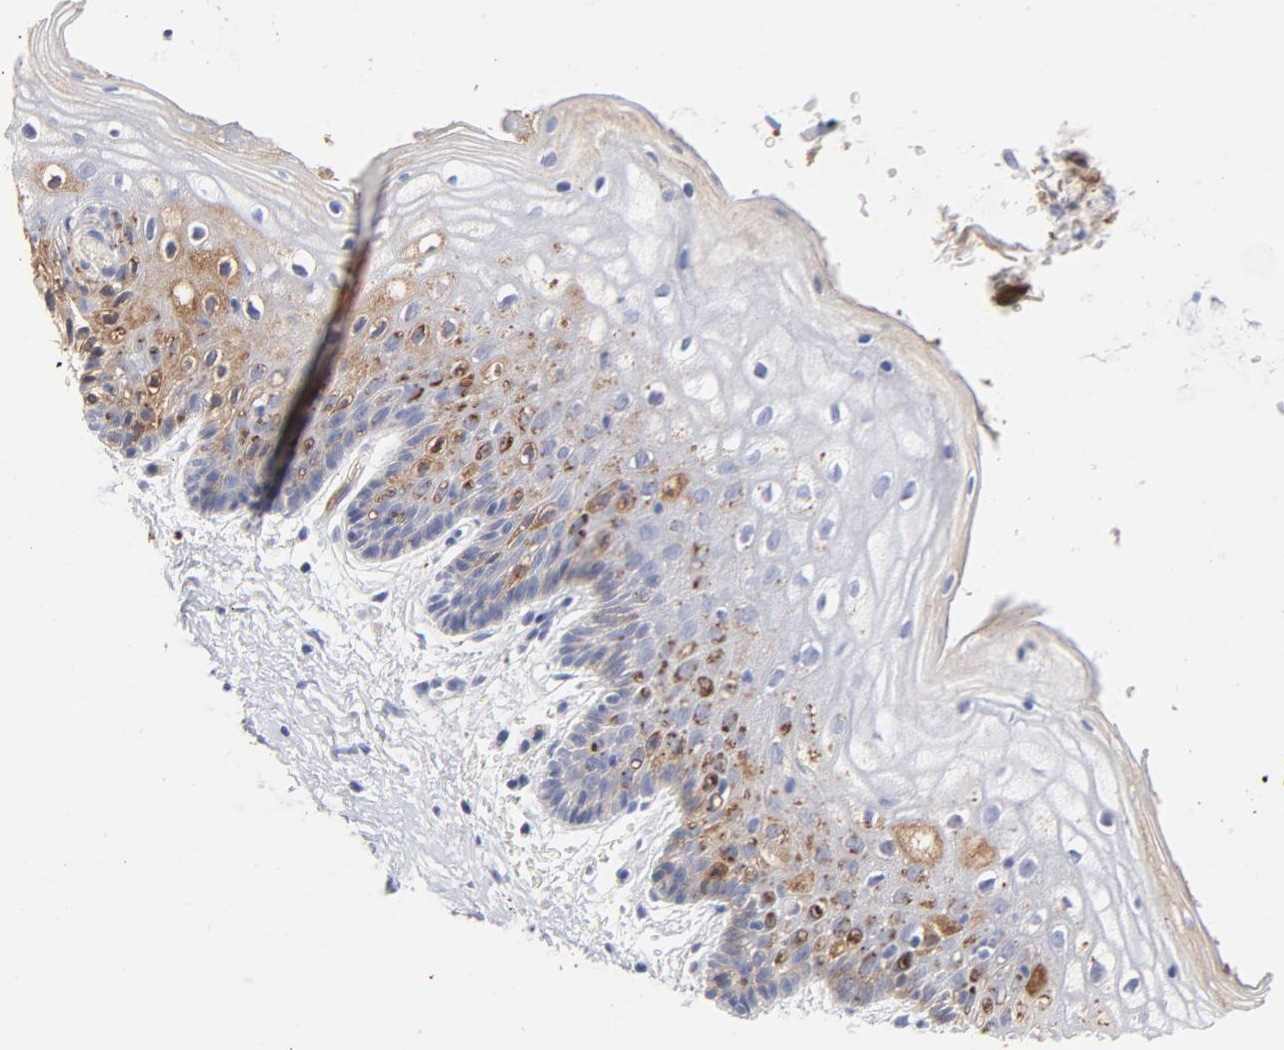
{"staining": {"intensity": "negative", "quantity": "none", "location": "none"}, "tissue": "vagina", "cell_type": "Squamous epithelial cells", "image_type": "normal", "snomed": [{"axis": "morphology", "description": "Normal tissue, NOS"}, {"axis": "topography", "description": "Vagina"}], "caption": "Squamous epithelial cells are negative for brown protein staining in unremarkable vagina. Nuclei are stained in blue.", "gene": "PLAT", "patient": {"sex": "female", "age": 46}}